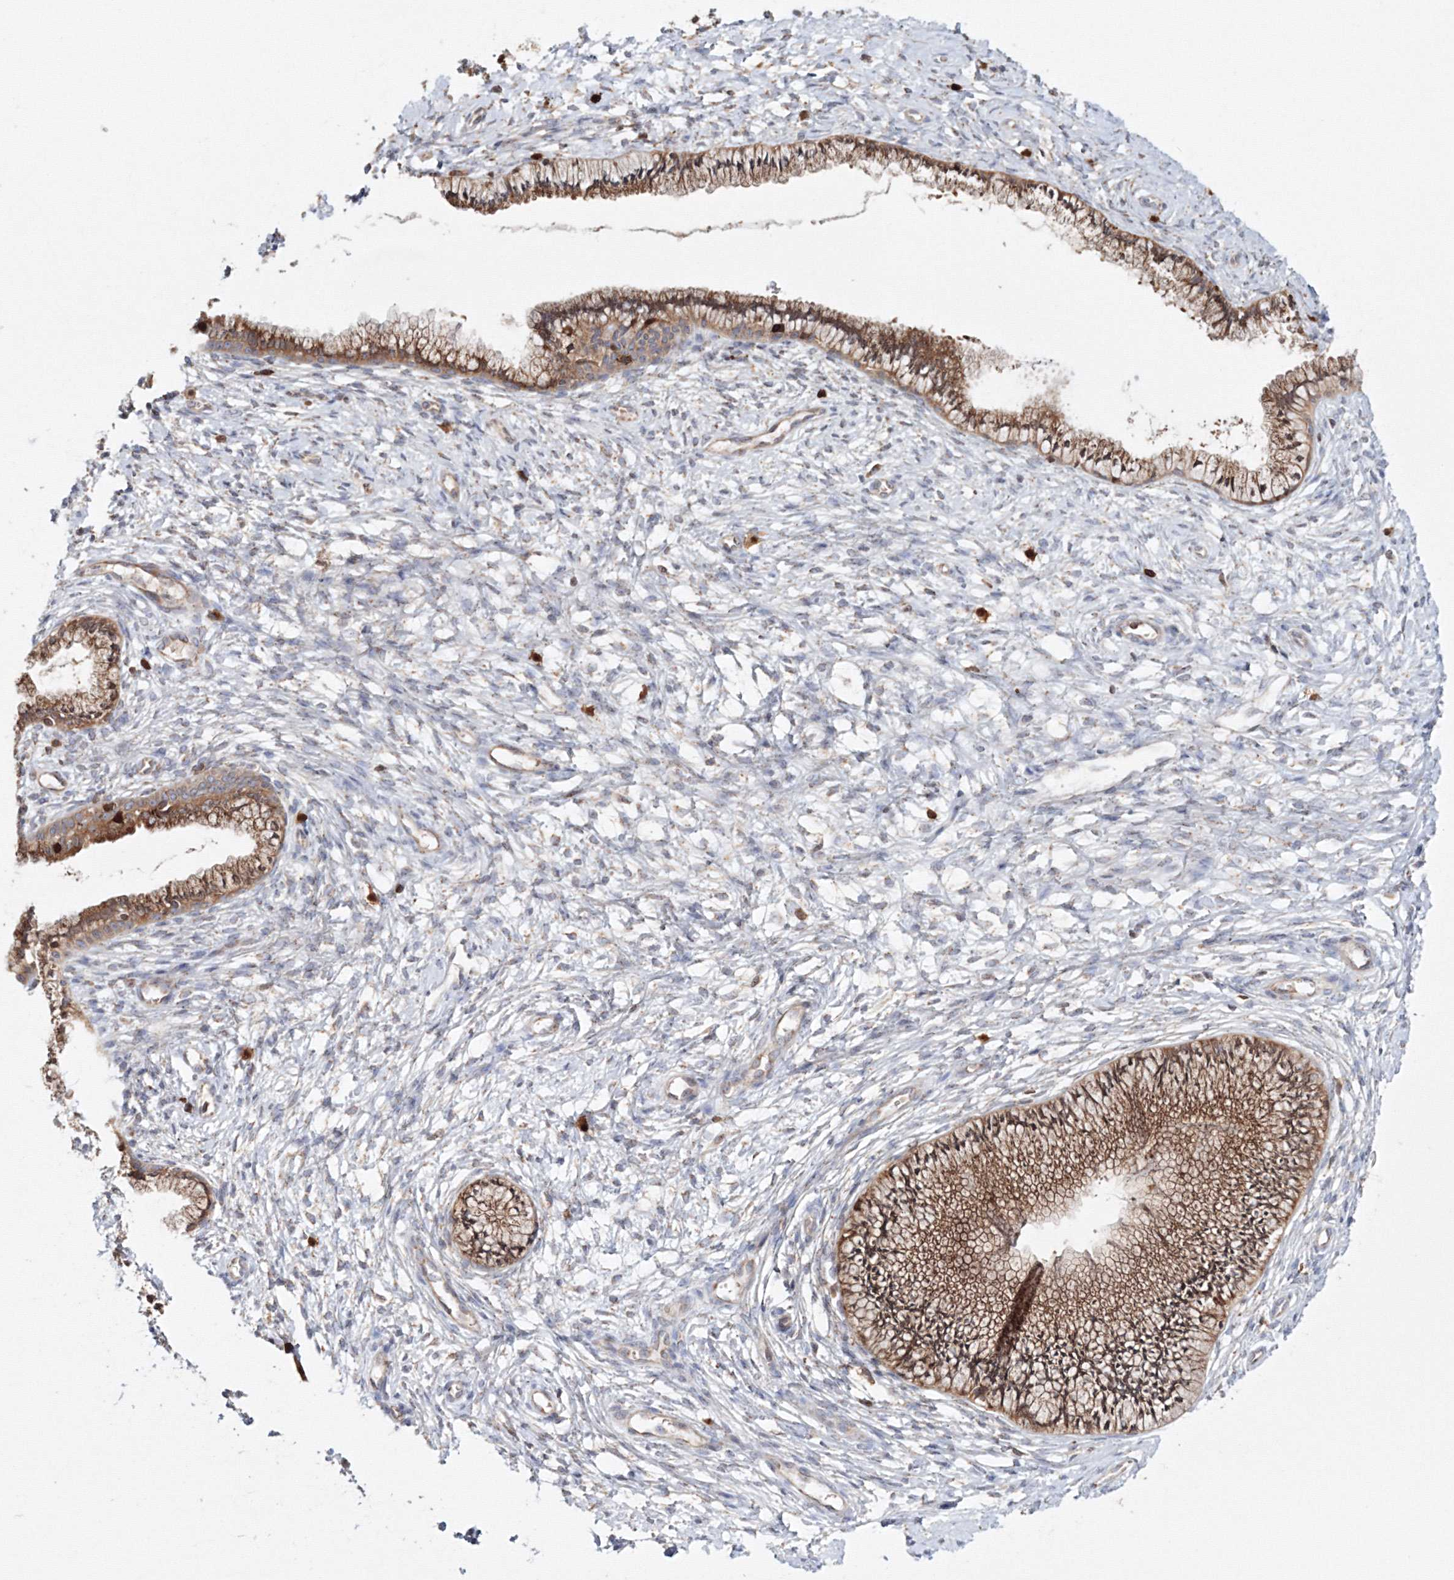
{"staining": {"intensity": "moderate", "quantity": ">75%", "location": "cytoplasmic/membranous"}, "tissue": "cervix", "cell_type": "Glandular cells", "image_type": "normal", "snomed": [{"axis": "morphology", "description": "Normal tissue, NOS"}, {"axis": "topography", "description": "Cervix"}], "caption": "Immunohistochemical staining of normal cervix exhibits >75% levels of moderate cytoplasmic/membranous protein staining in approximately >75% of glandular cells. (DAB IHC, brown staining for protein, blue staining for nuclei).", "gene": "ARCN1", "patient": {"sex": "female", "age": 36}}